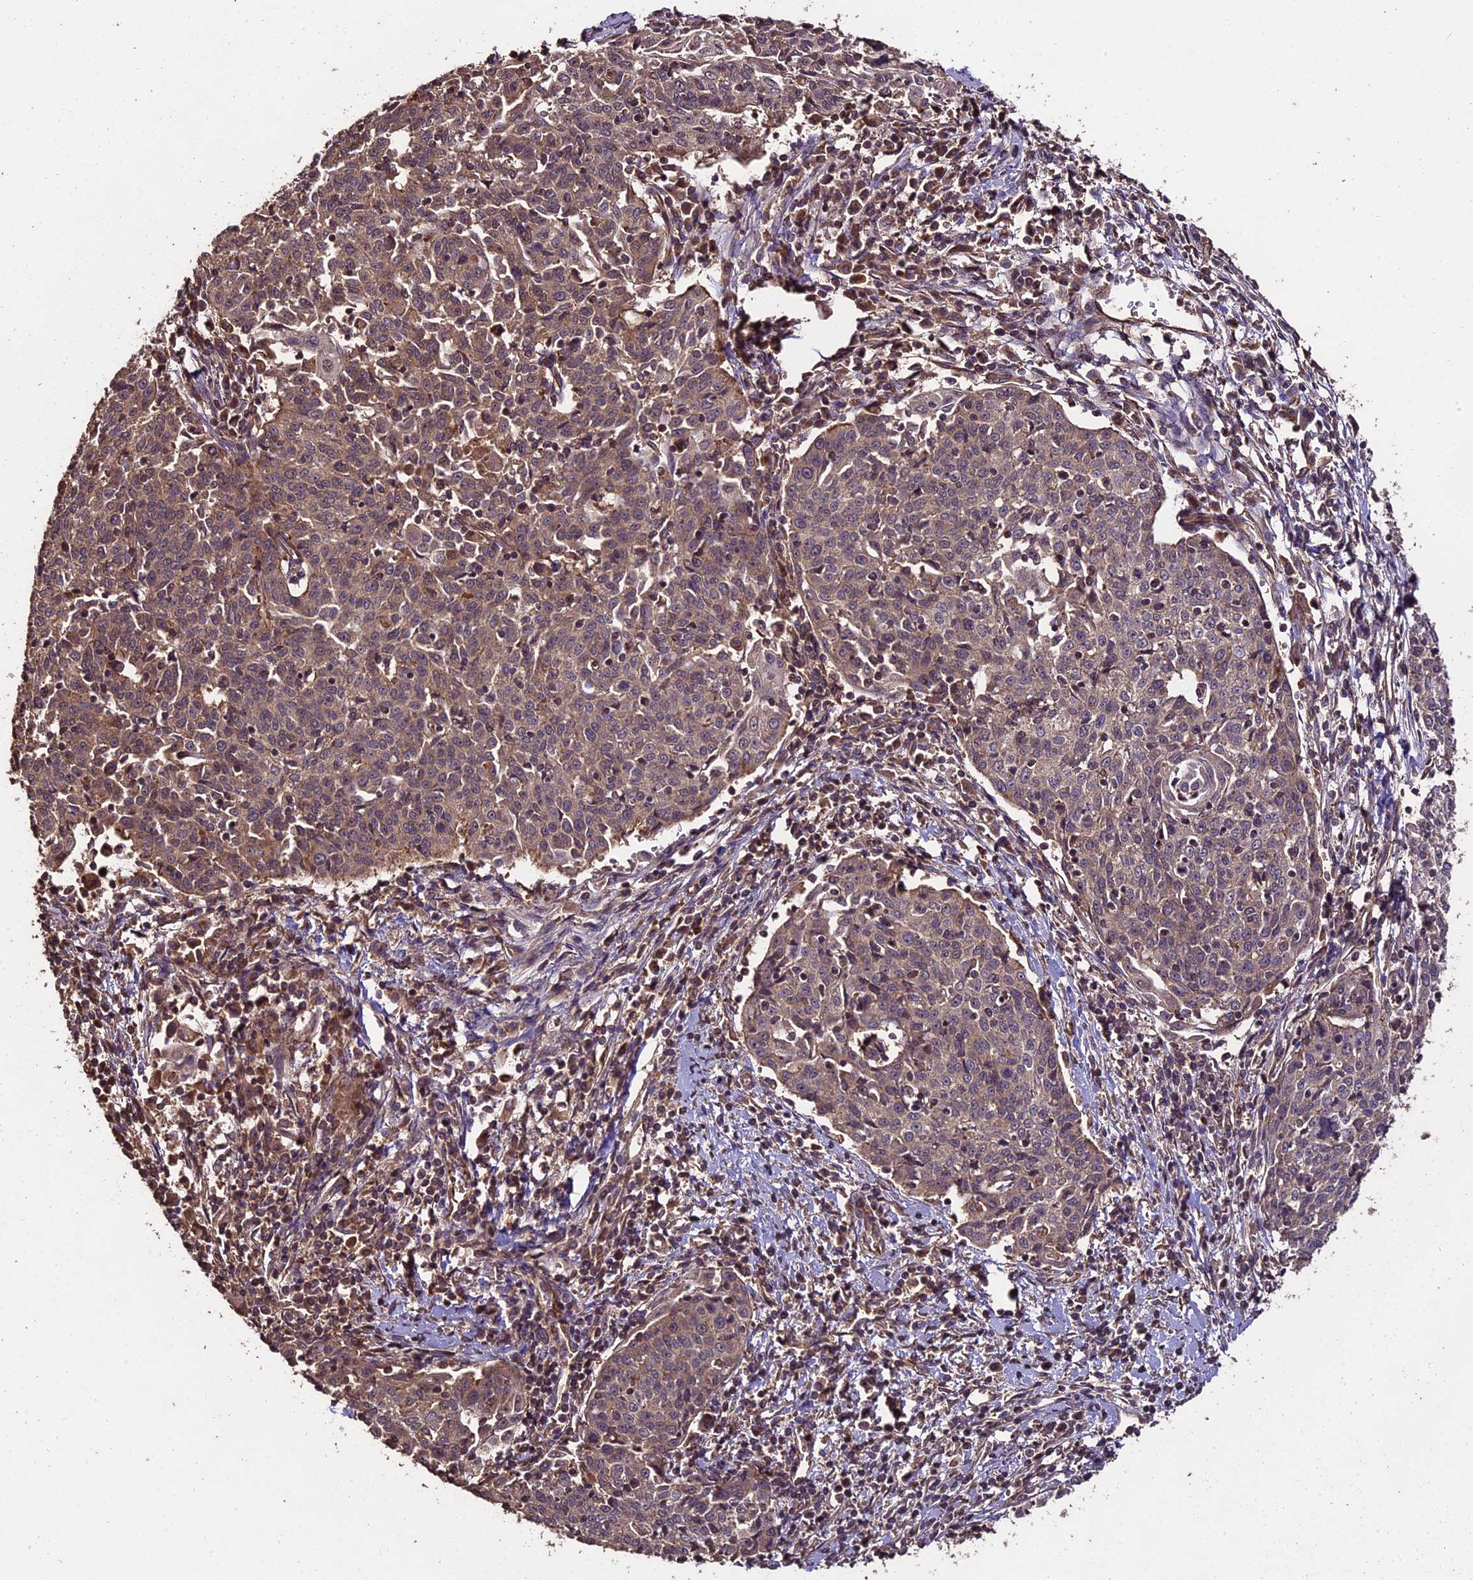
{"staining": {"intensity": "weak", "quantity": ">75%", "location": "cytoplasmic/membranous"}, "tissue": "cervical cancer", "cell_type": "Tumor cells", "image_type": "cancer", "snomed": [{"axis": "morphology", "description": "Squamous cell carcinoma, NOS"}, {"axis": "topography", "description": "Cervix"}], "caption": "IHC histopathology image of human cervical cancer stained for a protein (brown), which demonstrates low levels of weak cytoplasmic/membranous expression in about >75% of tumor cells.", "gene": "TTLL10", "patient": {"sex": "female", "age": 48}}